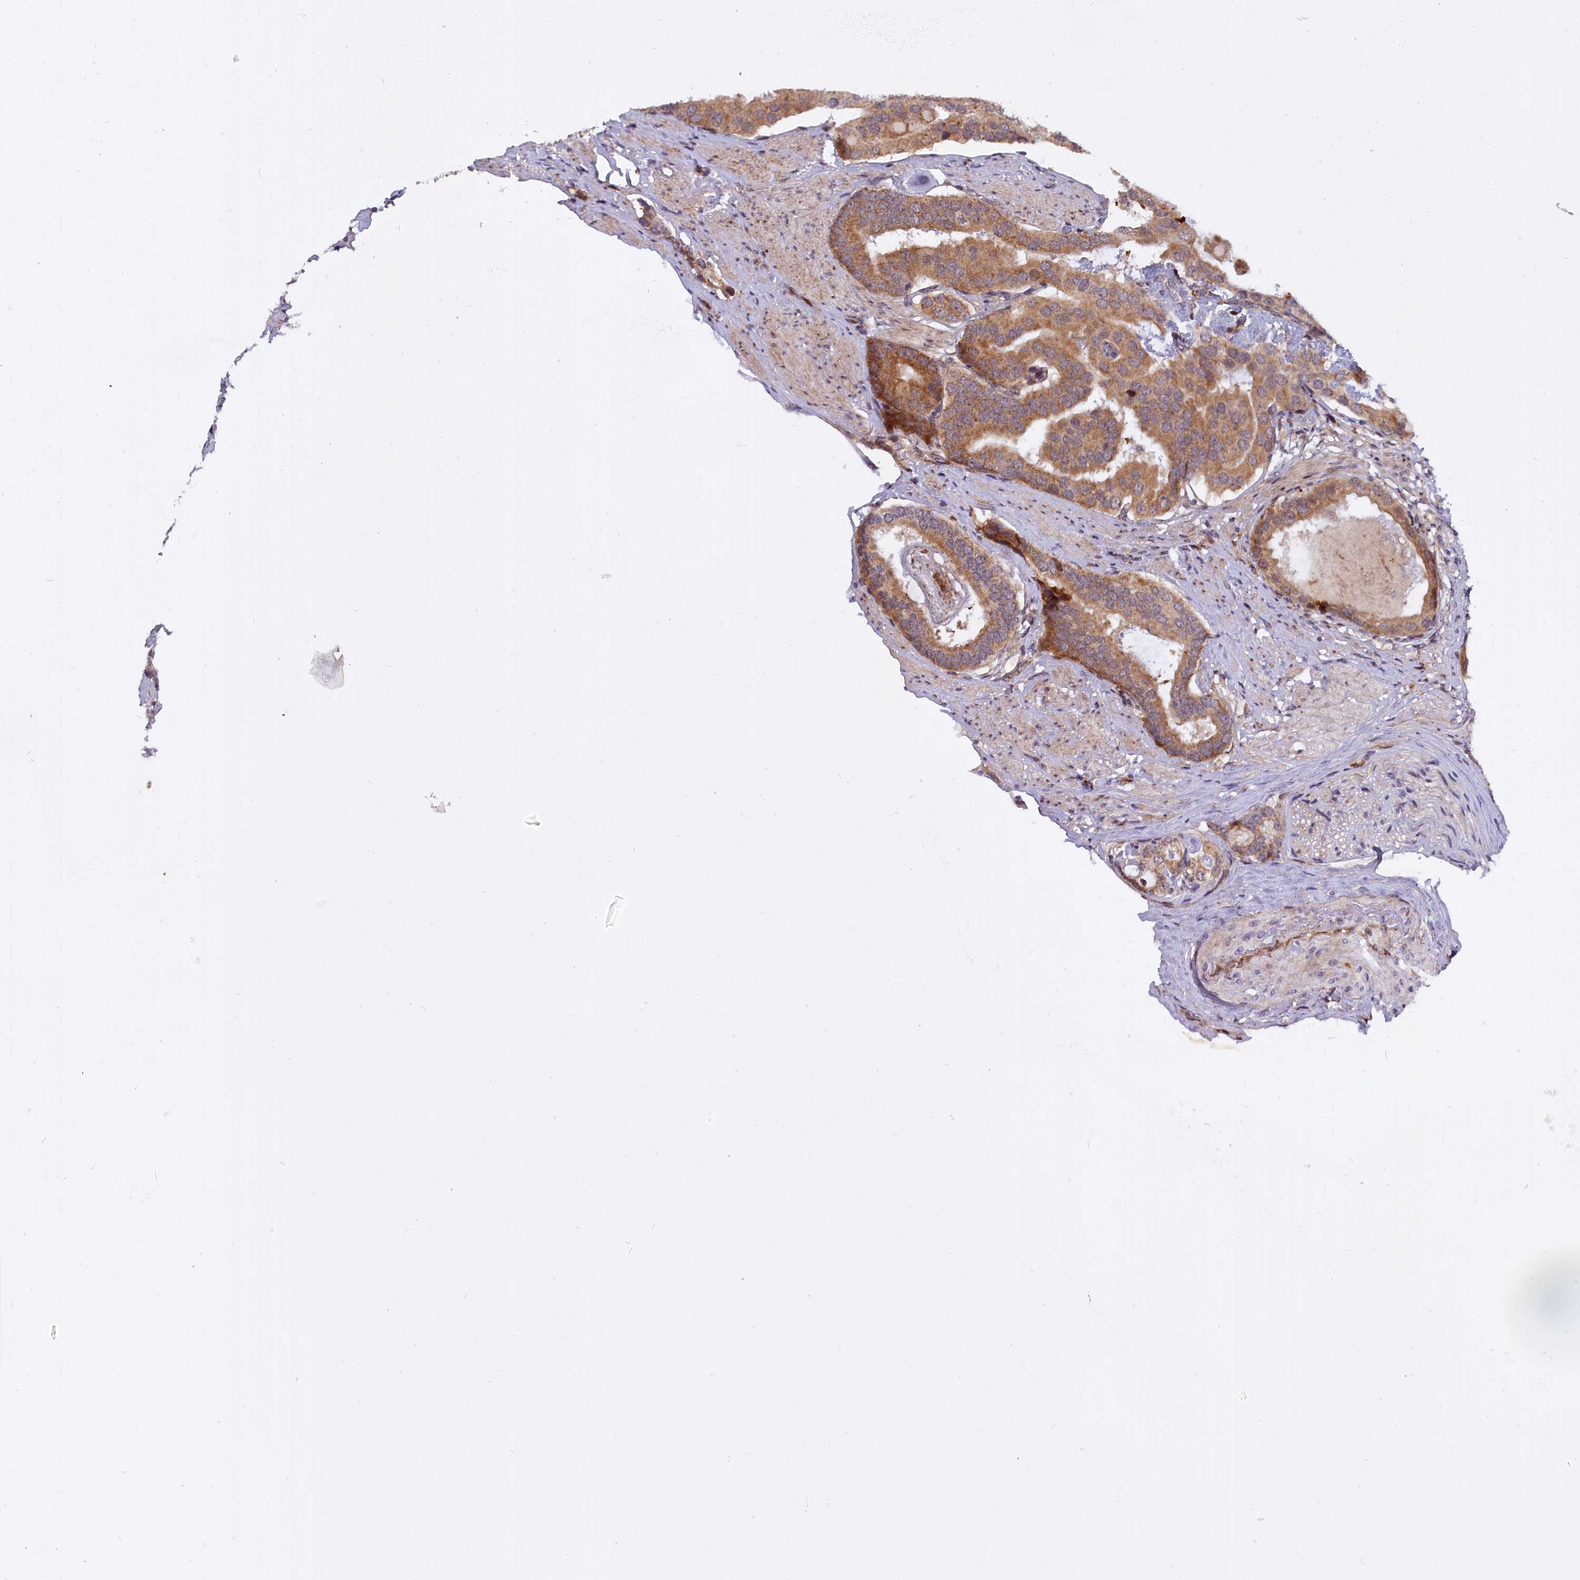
{"staining": {"intensity": "moderate", "quantity": ">75%", "location": "cytoplasmic/membranous"}, "tissue": "prostate cancer", "cell_type": "Tumor cells", "image_type": "cancer", "snomed": [{"axis": "morphology", "description": "Adenocarcinoma, Low grade"}, {"axis": "topography", "description": "Prostate"}], "caption": "Tumor cells exhibit moderate cytoplasmic/membranous staining in approximately >75% of cells in adenocarcinoma (low-grade) (prostate). (DAB (3,3'-diaminobenzidine) IHC with brightfield microscopy, high magnification).", "gene": "MRPS11", "patient": {"sex": "male", "age": 71}}